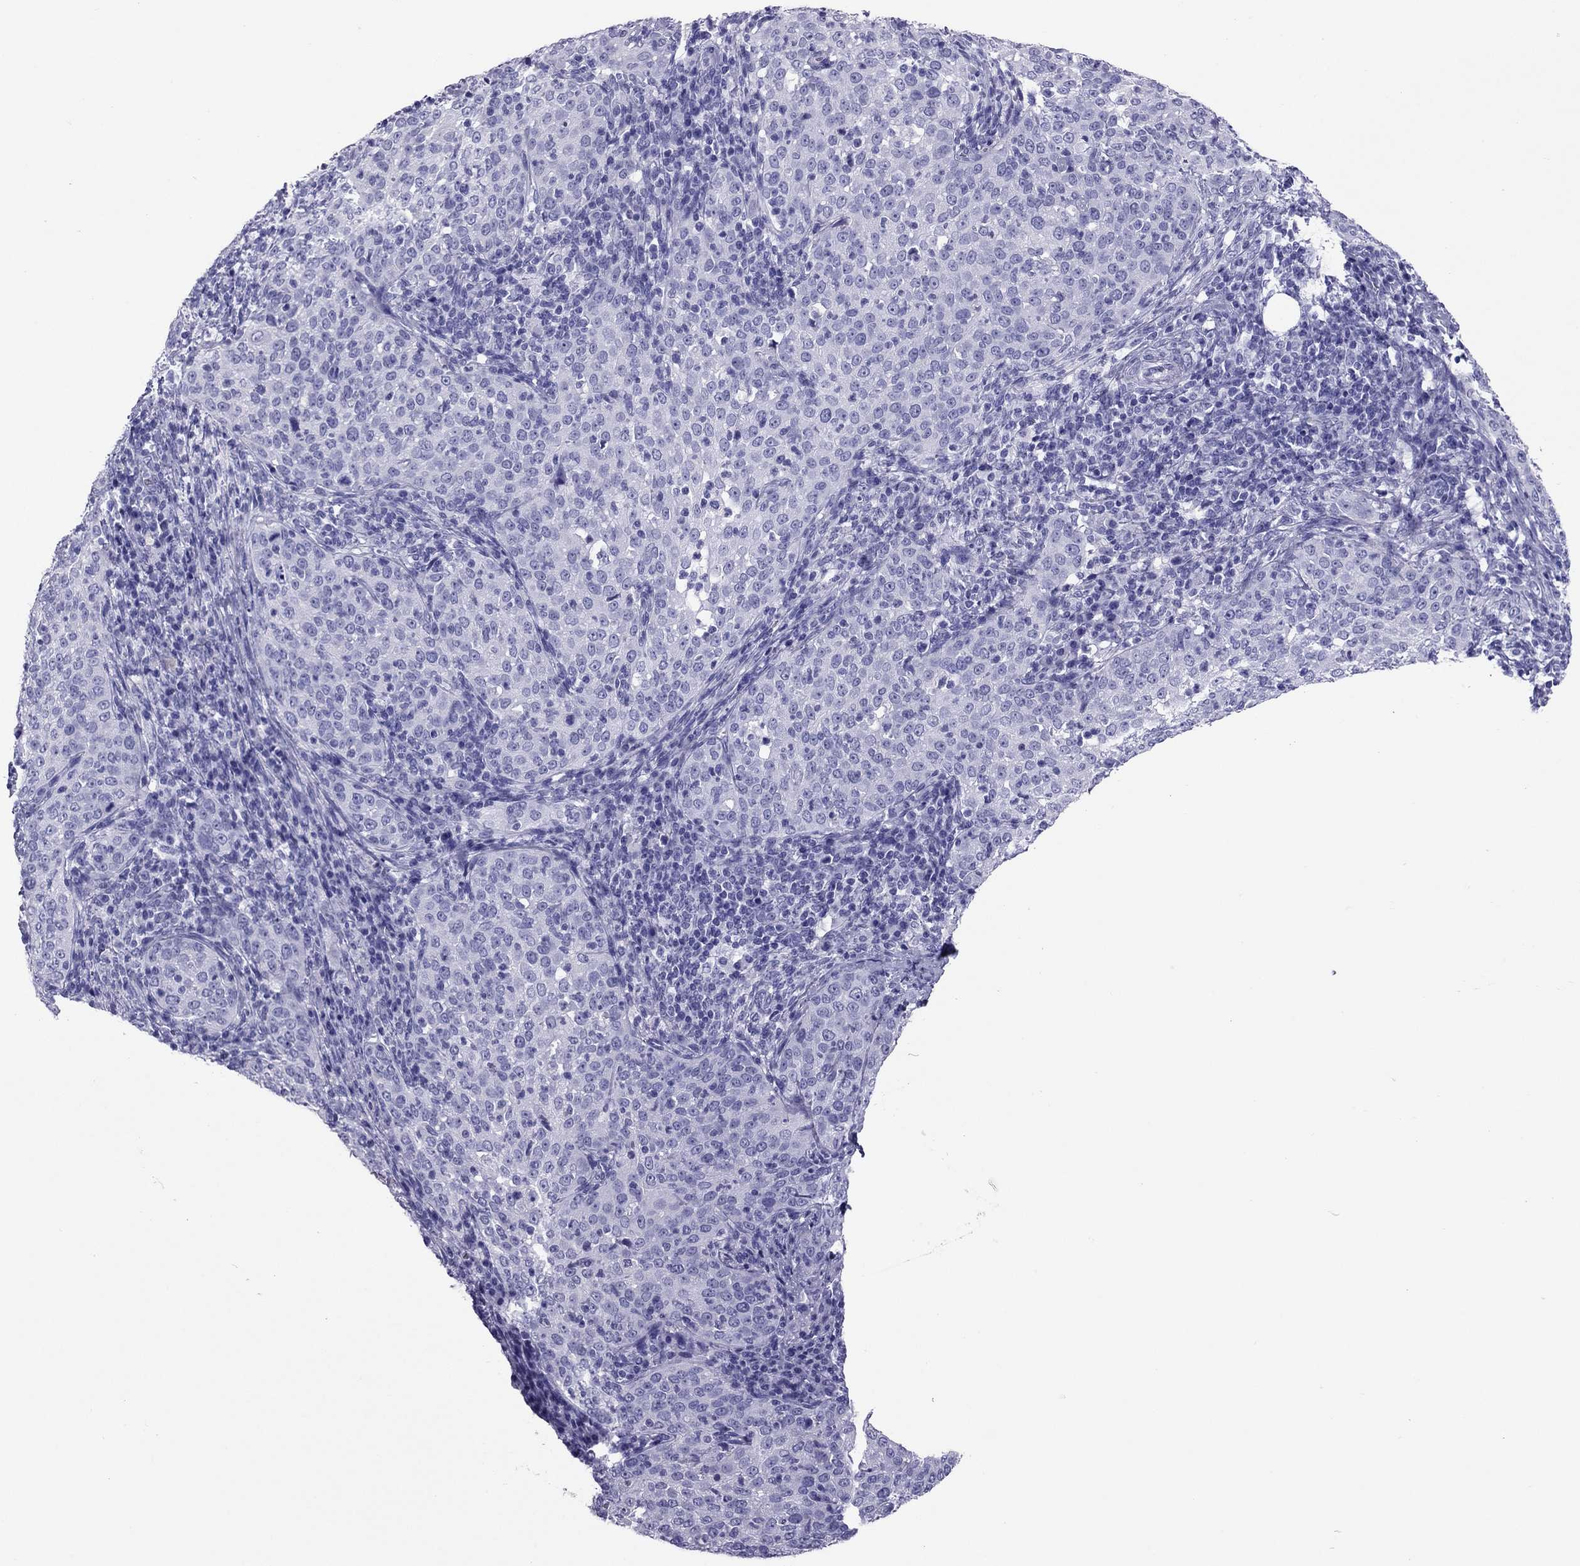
{"staining": {"intensity": "negative", "quantity": "none", "location": "none"}, "tissue": "cervical cancer", "cell_type": "Tumor cells", "image_type": "cancer", "snomed": [{"axis": "morphology", "description": "Squamous cell carcinoma, NOS"}, {"axis": "topography", "description": "Cervix"}], "caption": "Human cervical cancer (squamous cell carcinoma) stained for a protein using immunohistochemistry exhibits no positivity in tumor cells.", "gene": "PDE6A", "patient": {"sex": "female", "age": 51}}